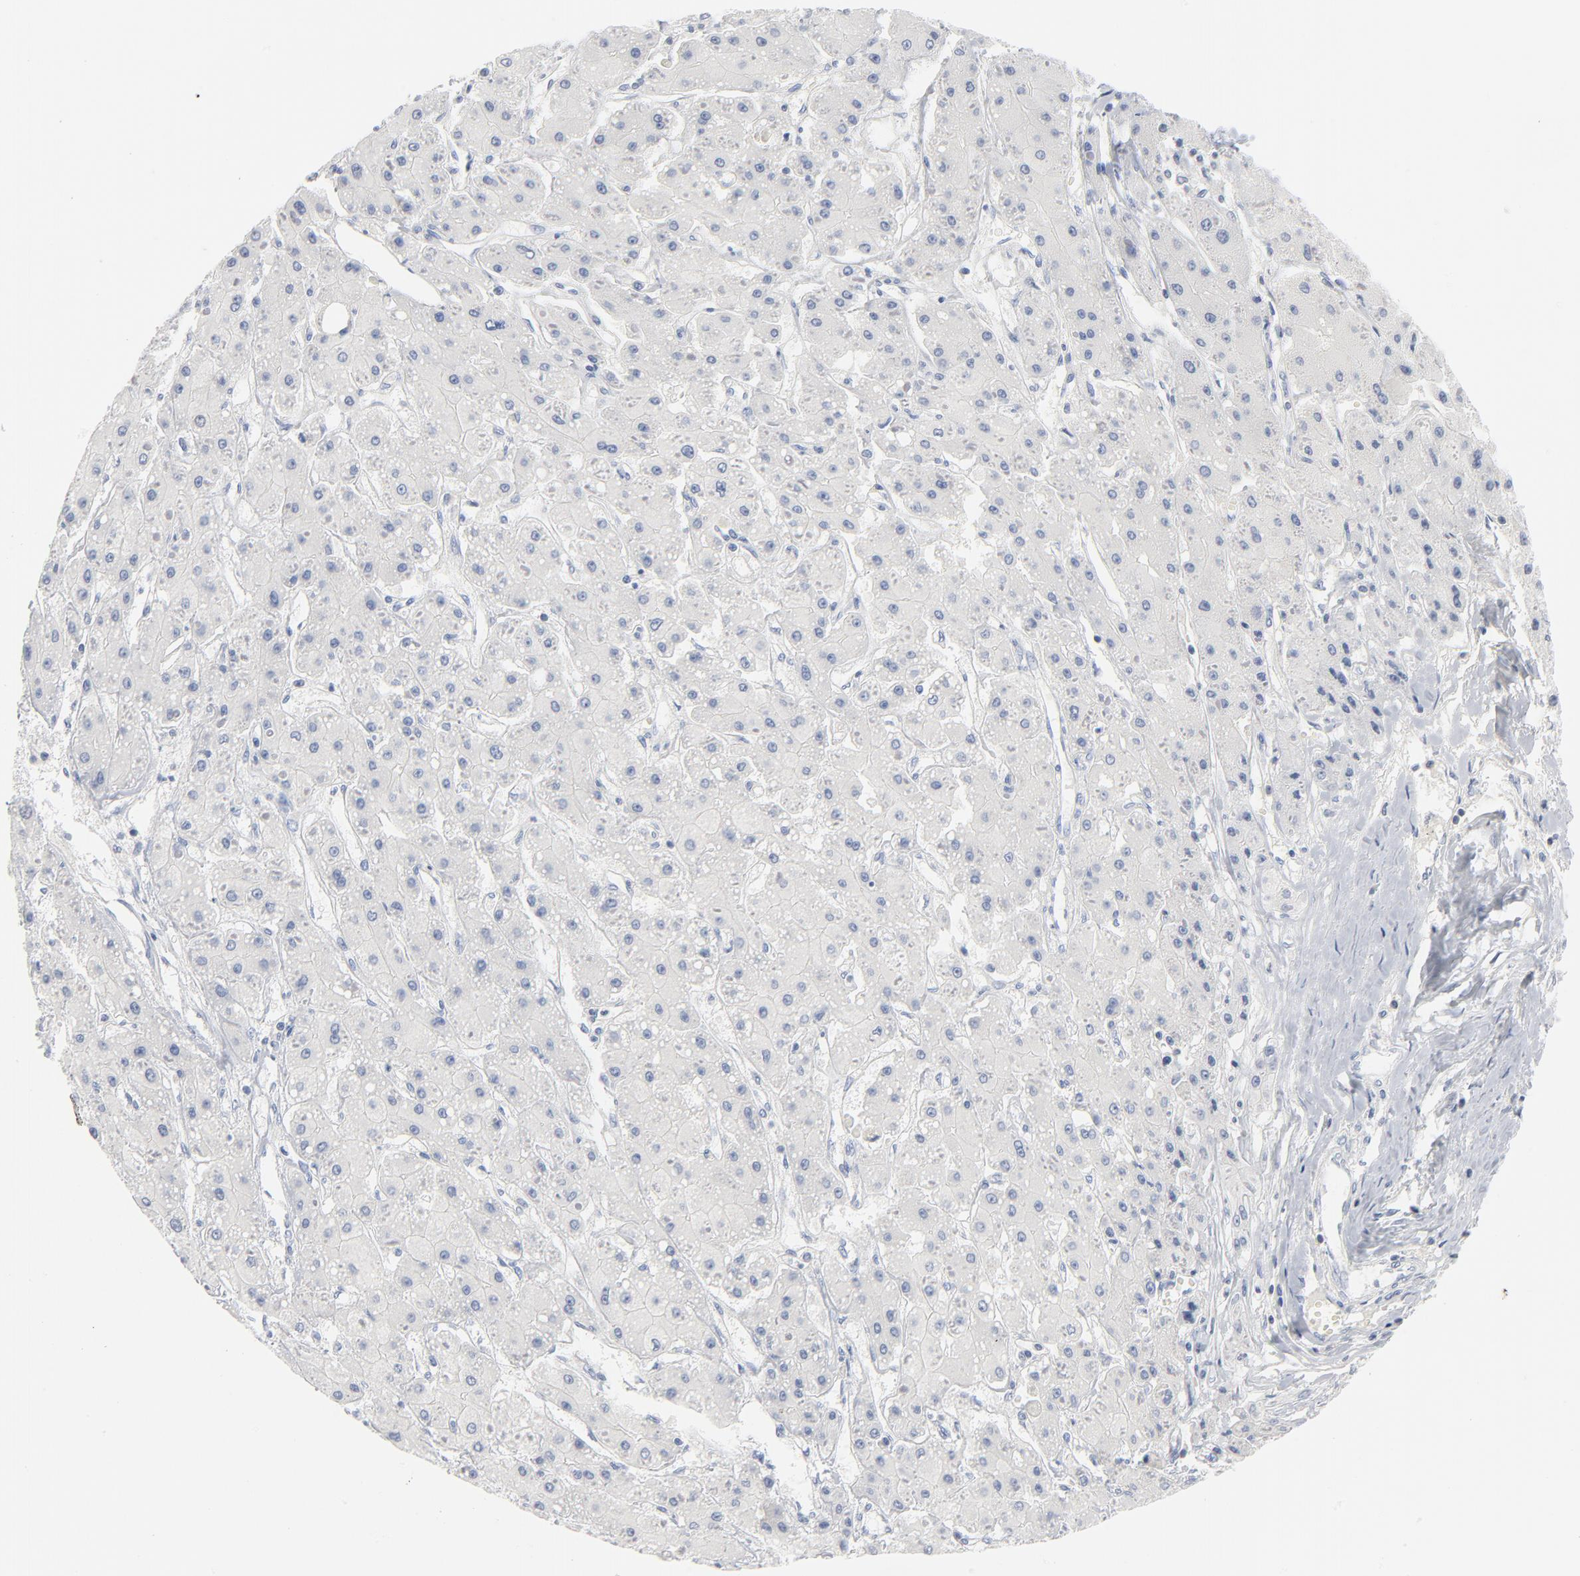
{"staining": {"intensity": "negative", "quantity": "none", "location": "none"}, "tissue": "liver cancer", "cell_type": "Tumor cells", "image_type": "cancer", "snomed": [{"axis": "morphology", "description": "Carcinoma, Hepatocellular, NOS"}, {"axis": "topography", "description": "Liver"}], "caption": "IHC of human hepatocellular carcinoma (liver) shows no positivity in tumor cells.", "gene": "PTK2B", "patient": {"sex": "female", "age": 52}}